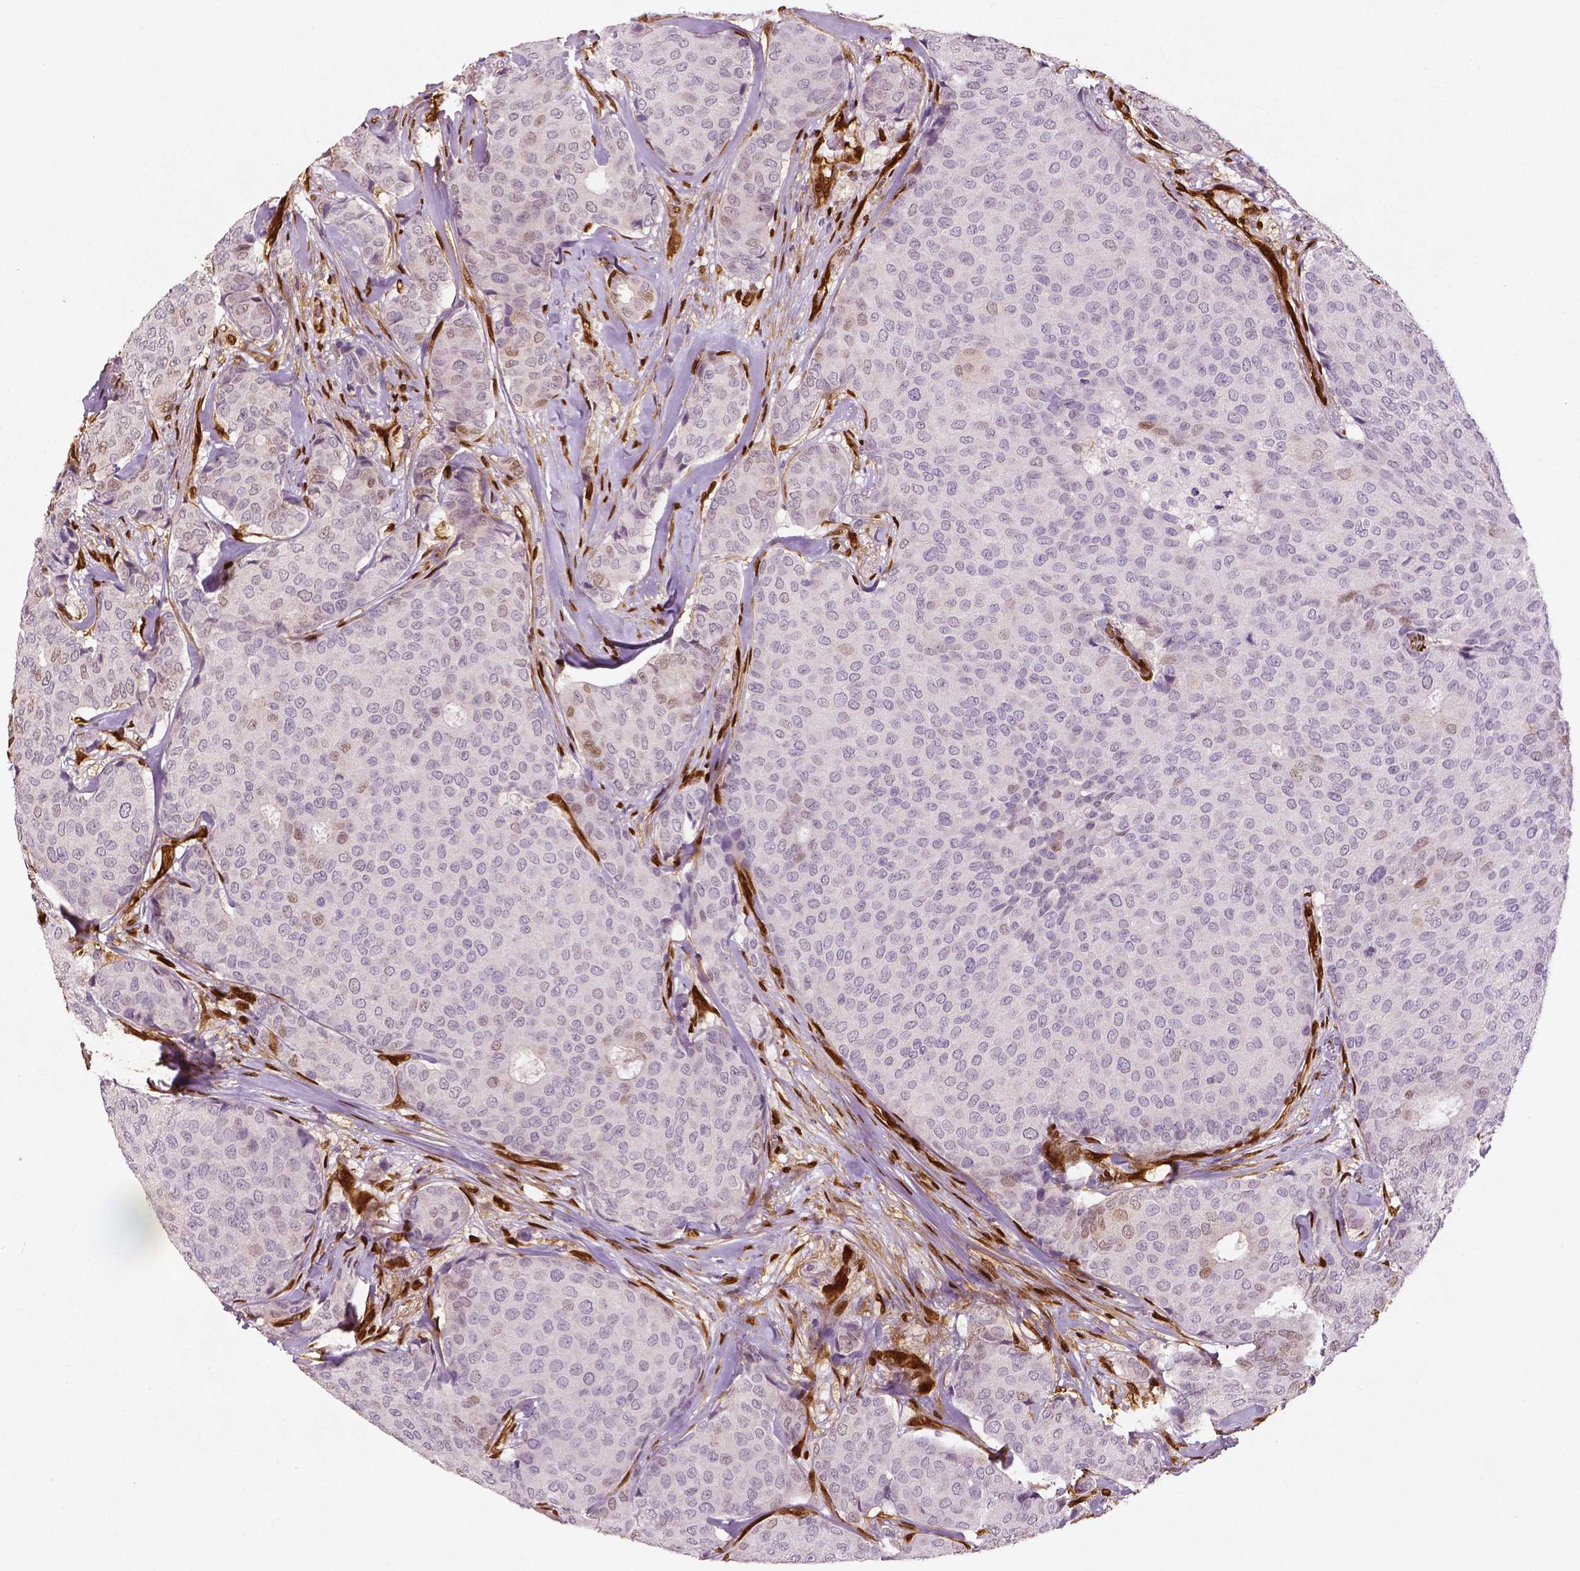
{"staining": {"intensity": "negative", "quantity": "none", "location": "none"}, "tissue": "breast cancer", "cell_type": "Tumor cells", "image_type": "cancer", "snomed": [{"axis": "morphology", "description": "Duct carcinoma"}, {"axis": "topography", "description": "Breast"}], "caption": "Immunohistochemical staining of breast cancer (intraductal carcinoma) displays no significant staining in tumor cells.", "gene": "WWTR1", "patient": {"sex": "female", "age": 75}}